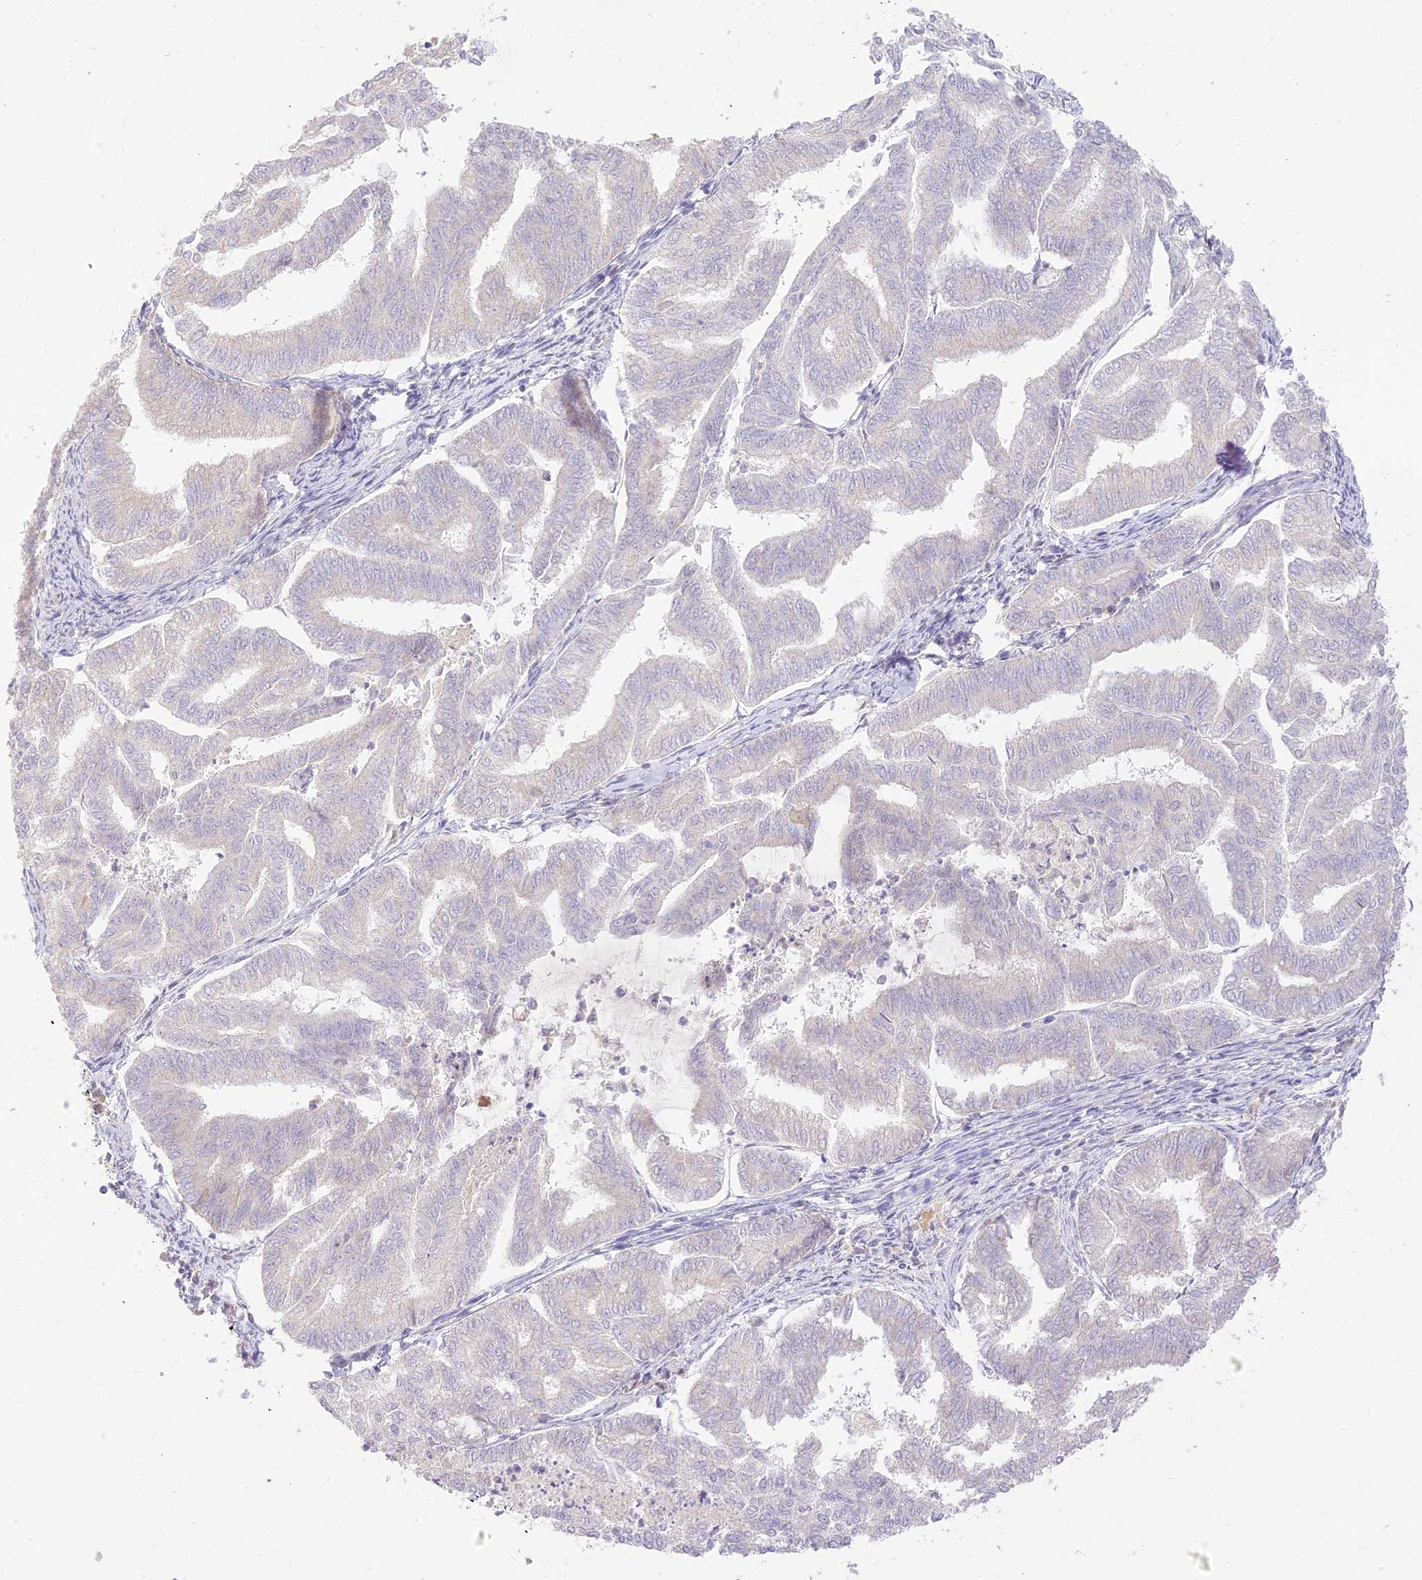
{"staining": {"intensity": "negative", "quantity": "none", "location": "none"}, "tissue": "endometrial cancer", "cell_type": "Tumor cells", "image_type": "cancer", "snomed": [{"axis": "morphology", "description": "Adenocarcinoma, NOS"}, {"axis": "topography", "description": "Endometrium"}], "caption": "Tumor cells are negative for protein expression in human adenocarcinoma (endometrial). (Brightfield microscopy of DAB (3,3'-diaminobenzidine) IHC at high magnification).", "gene": "LRRC15", "patient": {"sex": "female", "age": 79}}